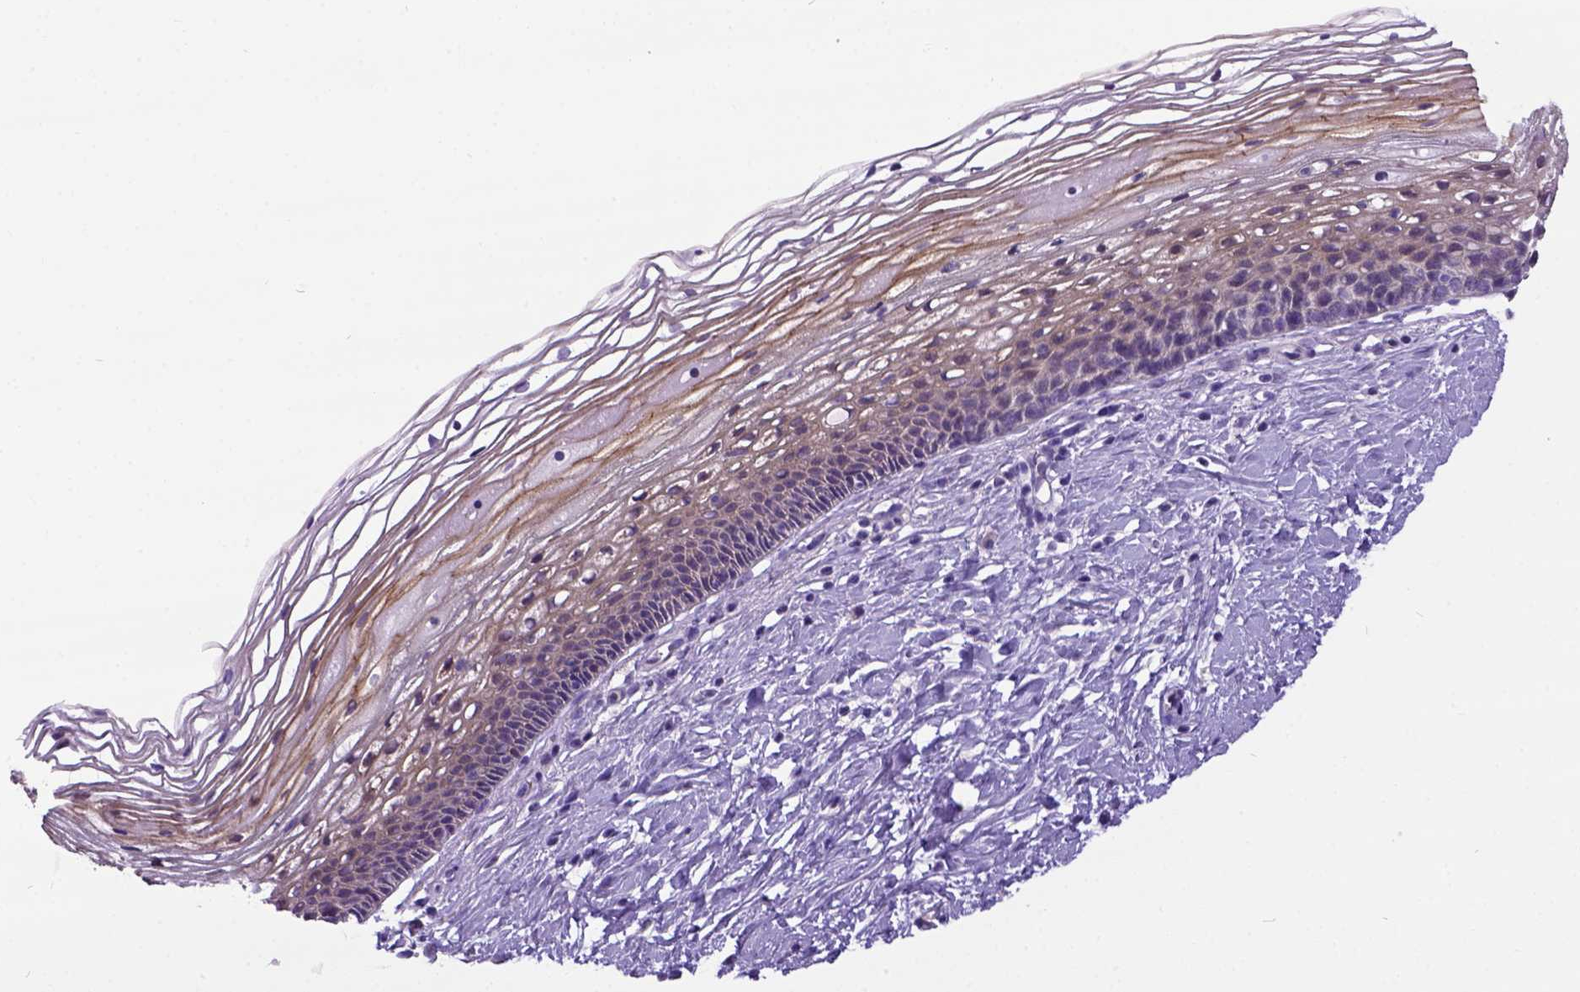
{"staining": {"intensity": "weak", "quantity": "<25%", "location": "cytoplasmic/membranous"}, "tissue": "cervix", "cell_type": "Glandular cells", "image_type": "normal", "snomed": [{"axis": "morphology", "description": "Normal tissue, NOS"}, {"axis": "topography", "description": "Cervix"}], "caption": "DAB (3,3'-diaminobenzidine) immunohistochemical staining of normal cervix exhibits no significant expression in glandular cells.", "gene": "NEK5", "patient": {"sex": "female", "age": 34}}